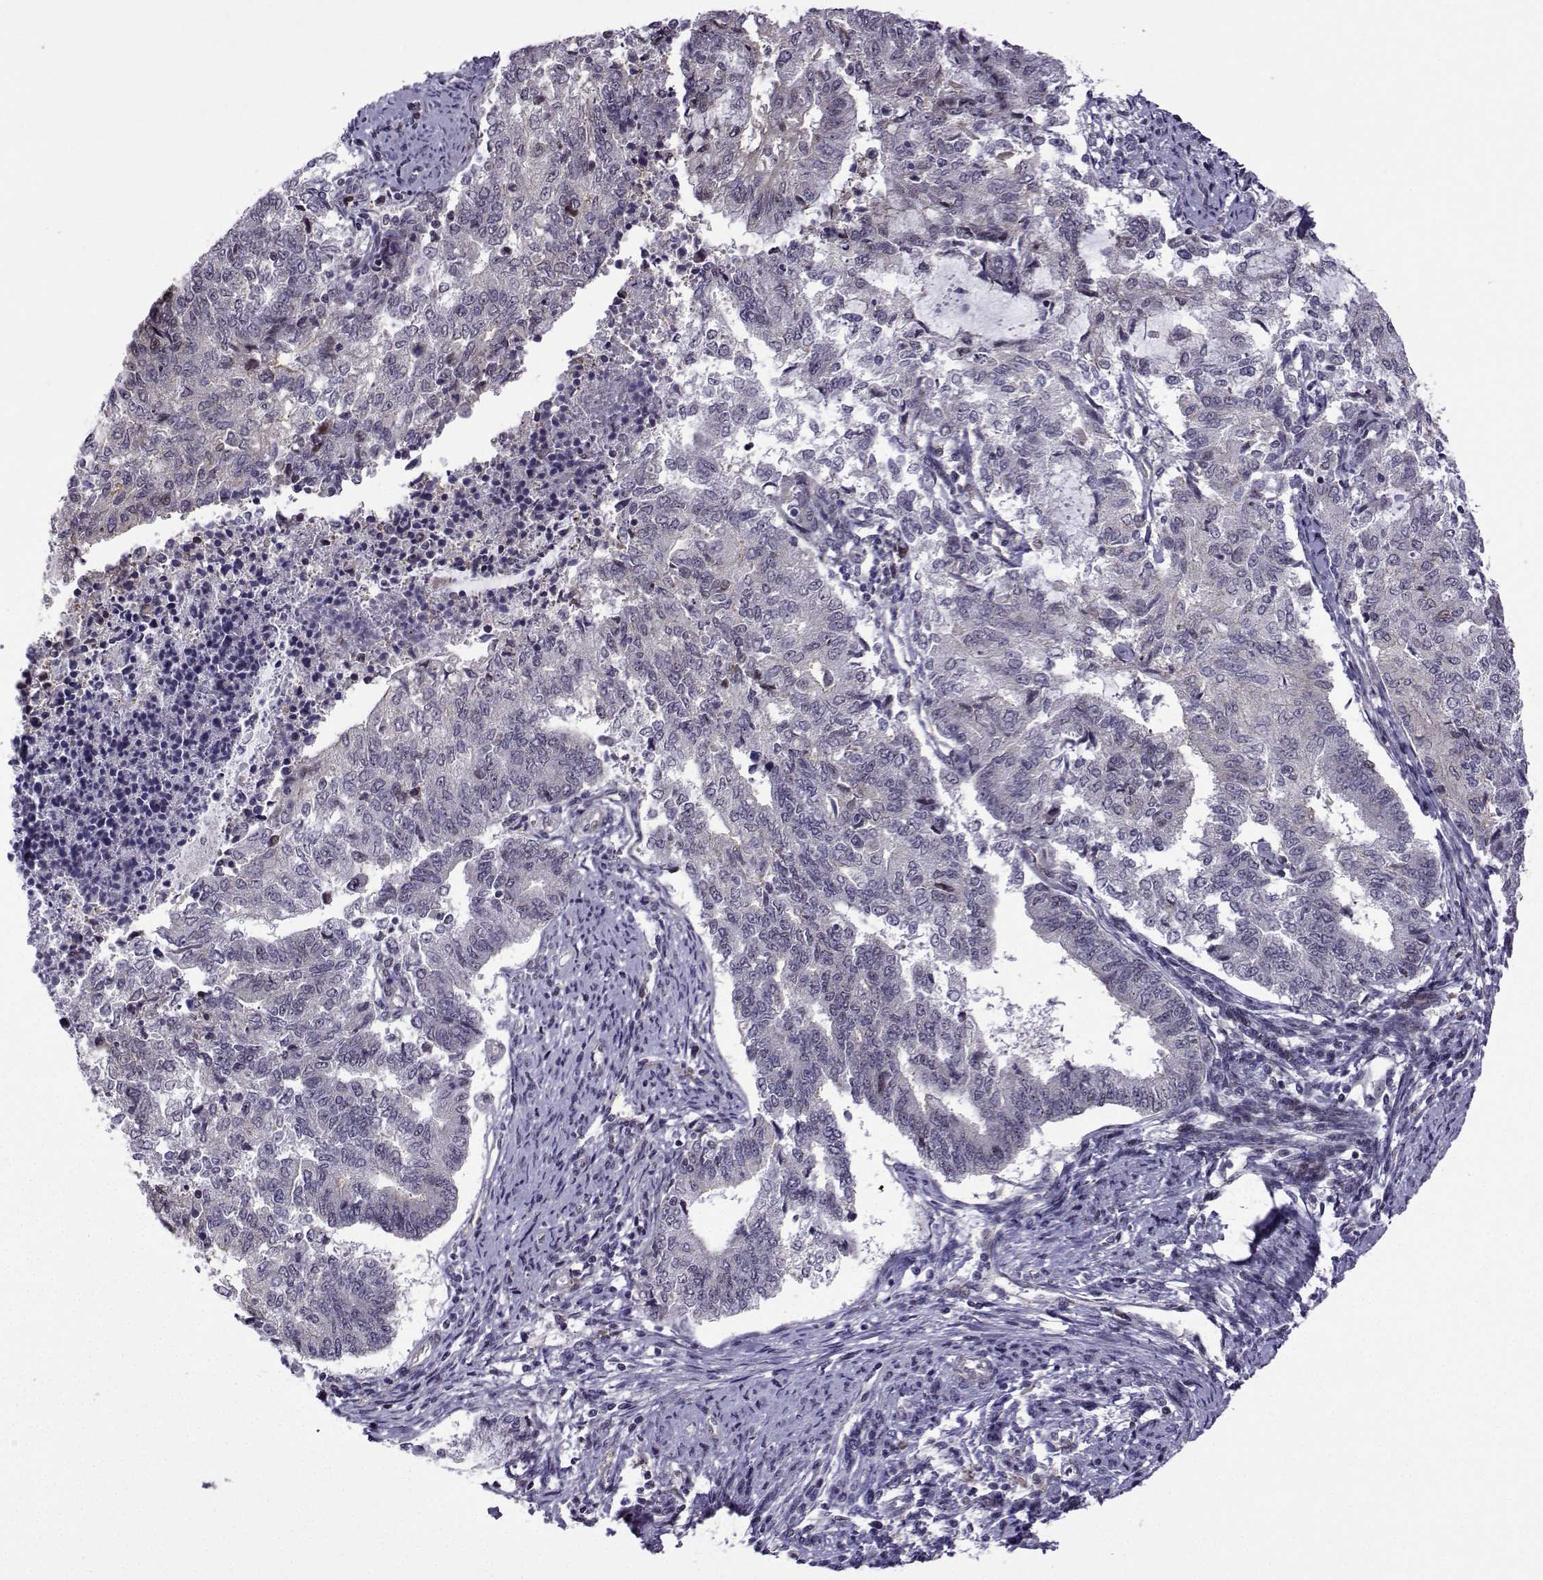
{"staining": {"intensity": "negative", "quantity": "none", "location": "none"}, "tissue": "endometrial cancer", "cell_type": "Tumor cells", "image_type": "cancer", "snomed": [{"axis": "morphology", "description": "Adenocarcinoma, NOS"}, {"axis": "topography", "description": "Endometrium"}], "caption": "Human endometrial cancer stained for a protein using IHC displays no expression in tumor cells.", "gene": "FGF3", "patient": {"sex": "female", "age": 65}}